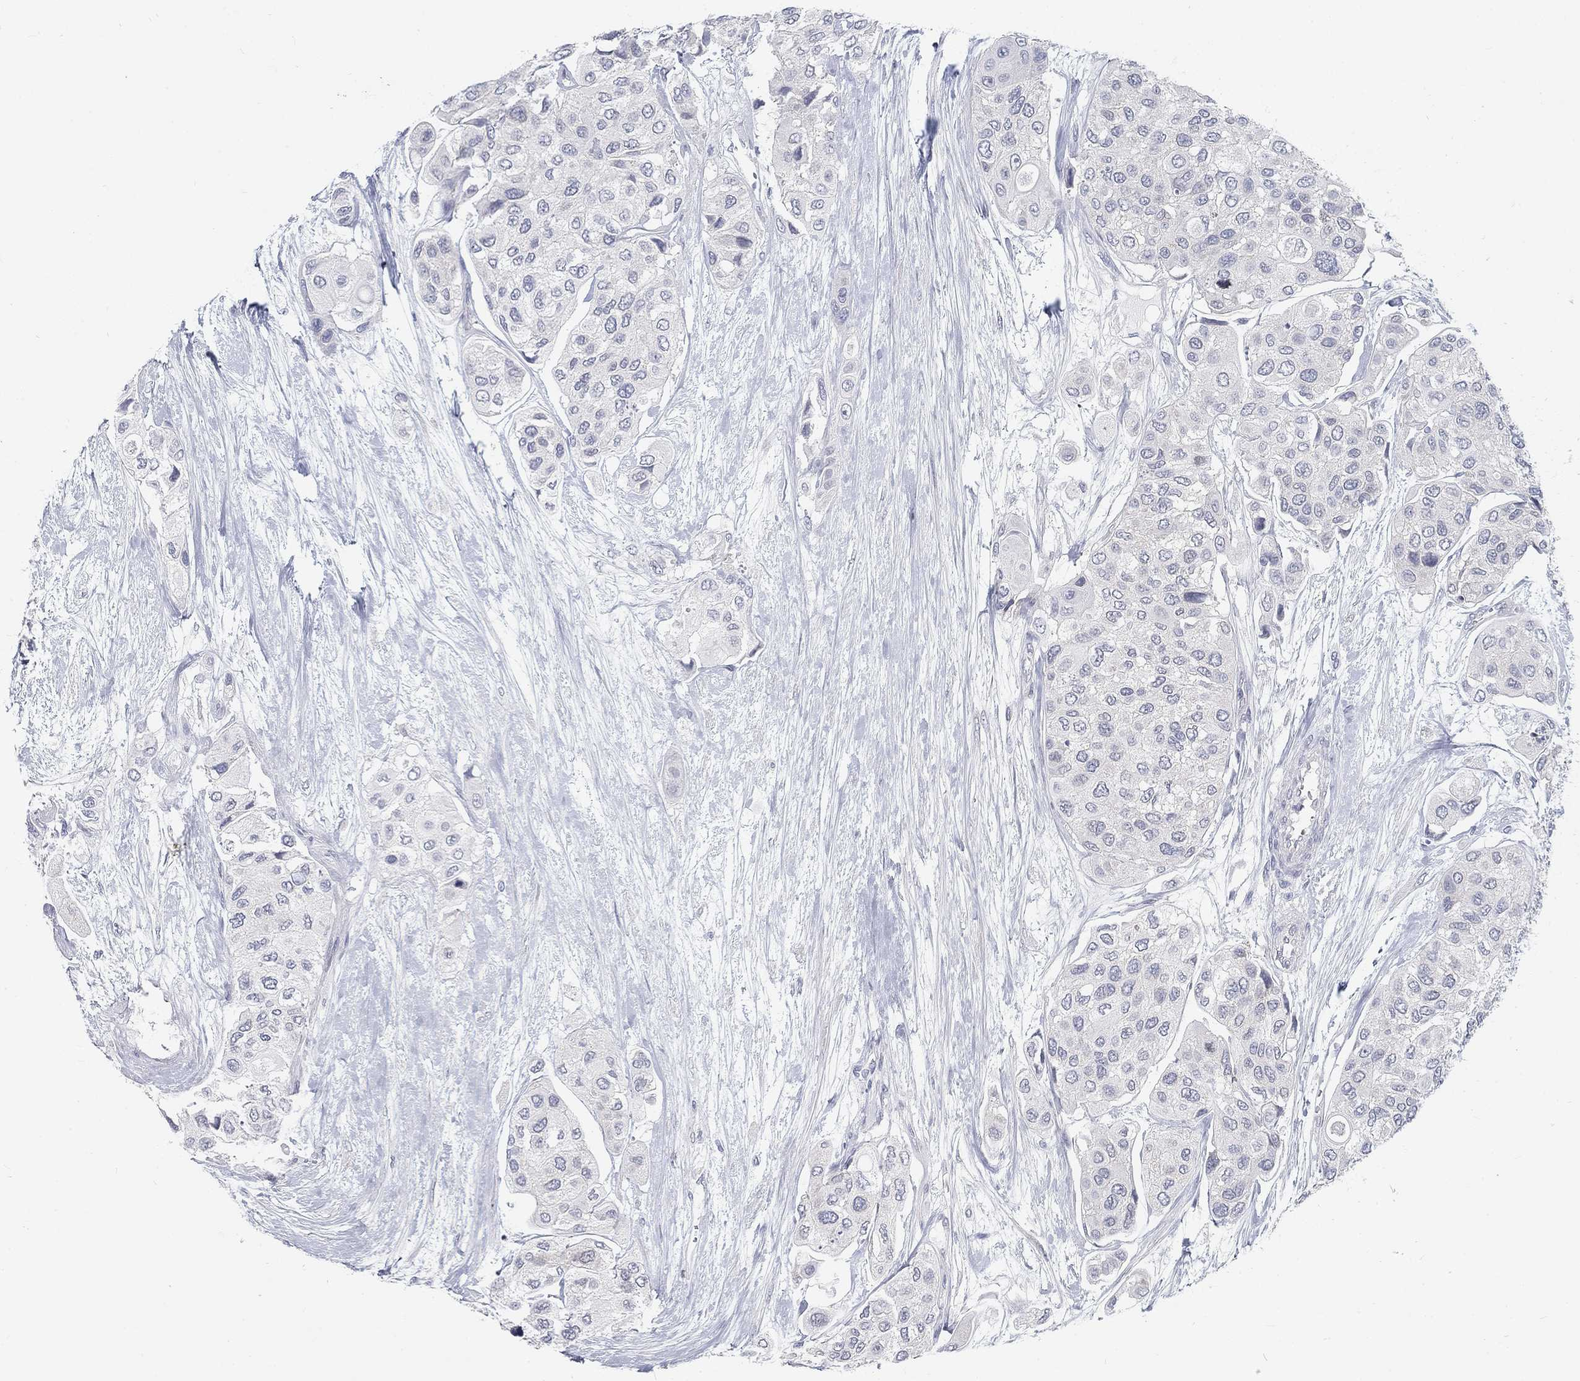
{"staining": {"intensity": "negative", "quantity": "none", "location": "none"}, "tissue": "urothelial cancer", "cell_type": "Tumor cells", "image_type": "cancer", "snomed": [{"axis": "morphology", "description": "Urothelial carcinoma, High grade"}, {"axis": "topography", "description": "Urinary bladder"}], "caption": "This is an immunohistochemistry (IHC) micrograph of high-grade urothelial carcinoma. There is no staining in tumor cells.", "gene": "ATP1A3", "patient": {"sex": "male", "age": 77}}